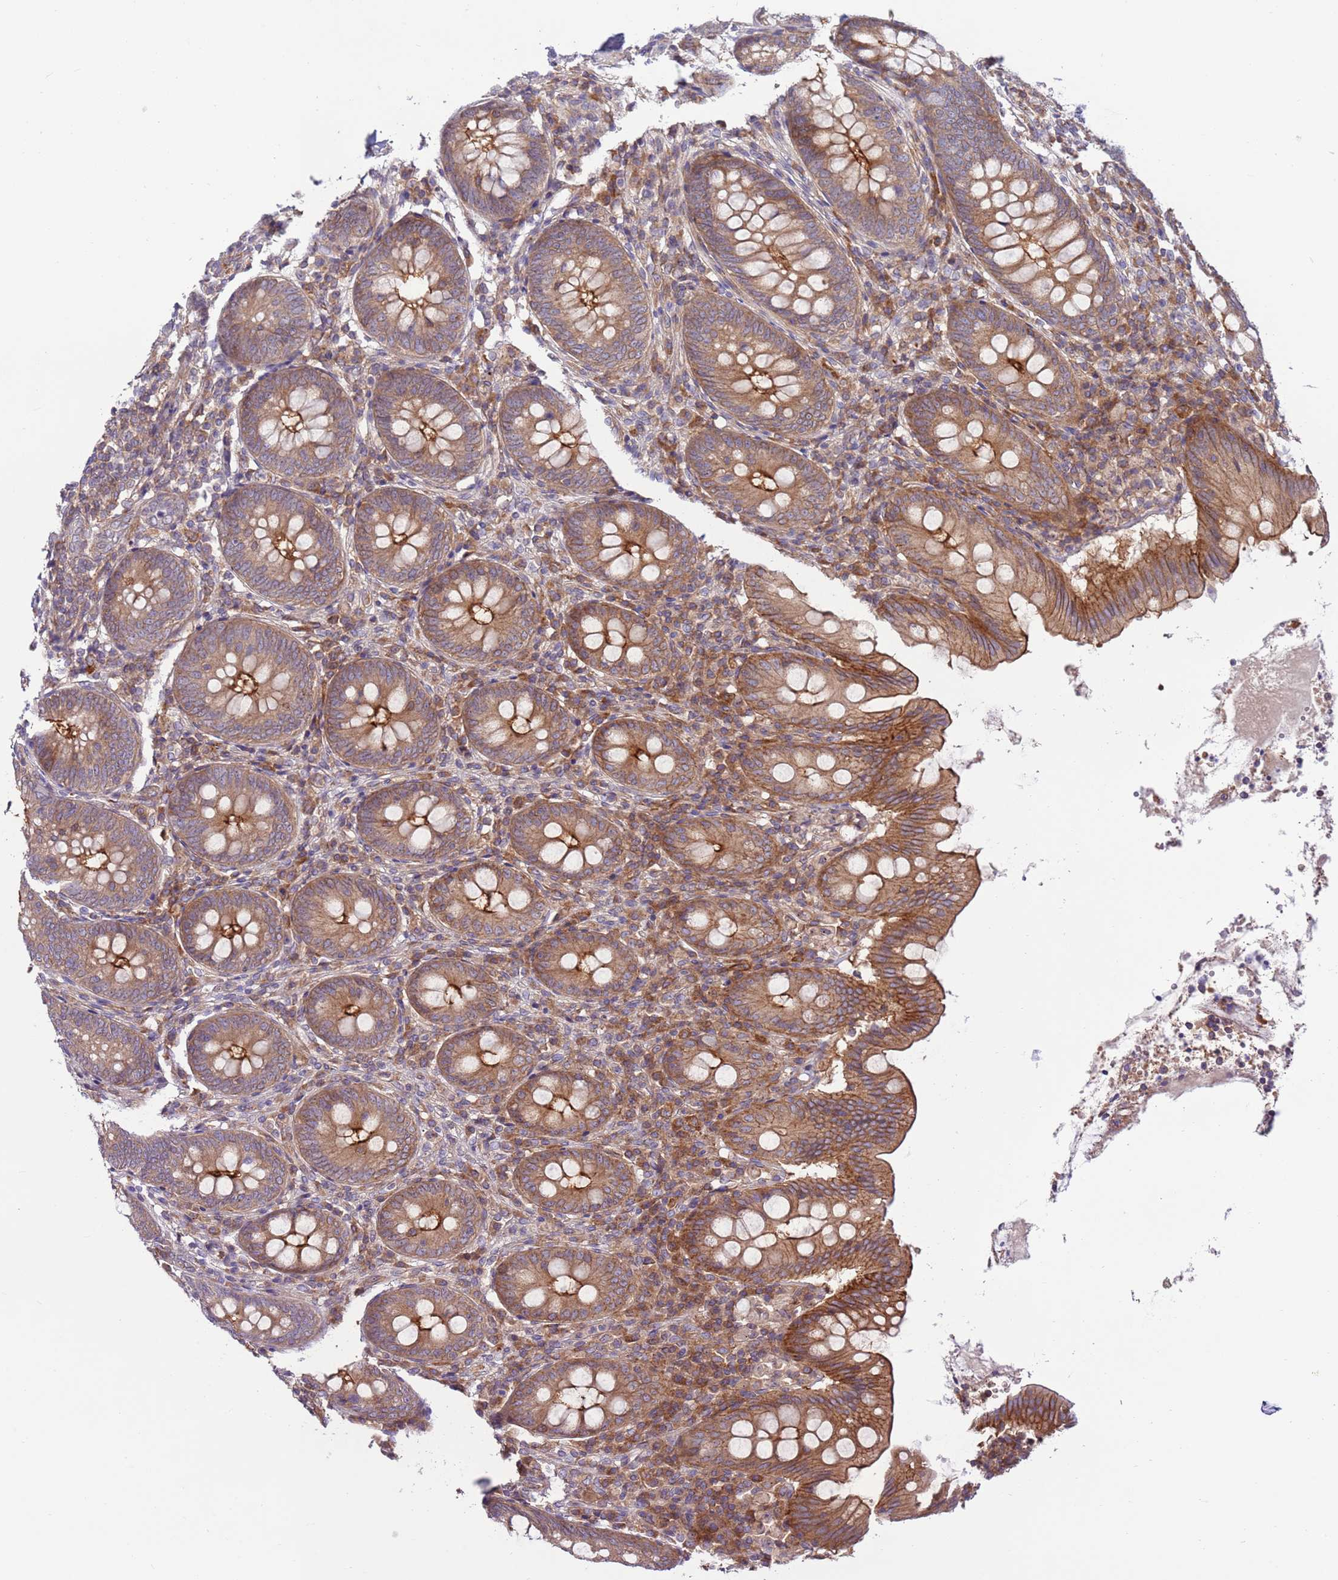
{"staining": {"intensity": "moderate", "quantity": ">75%", "location": "cytoplasmic/membranous"}, "tissue": "appendix", "cell_type": "Glandular cells", "image_type": "normal", "snomed": [{"axis": "morphology", "description": "Normal tissue, NOS"}, {"axis": "topography", "description": "Appendix"}], "caption": "IHC of benign human appendix displays medium levels of moderate cytoplasmic/membranous staining in approximately >75% of glandular cells.", "gene": "DDX19B", "patient": {"sex": "female", "age": 54}}